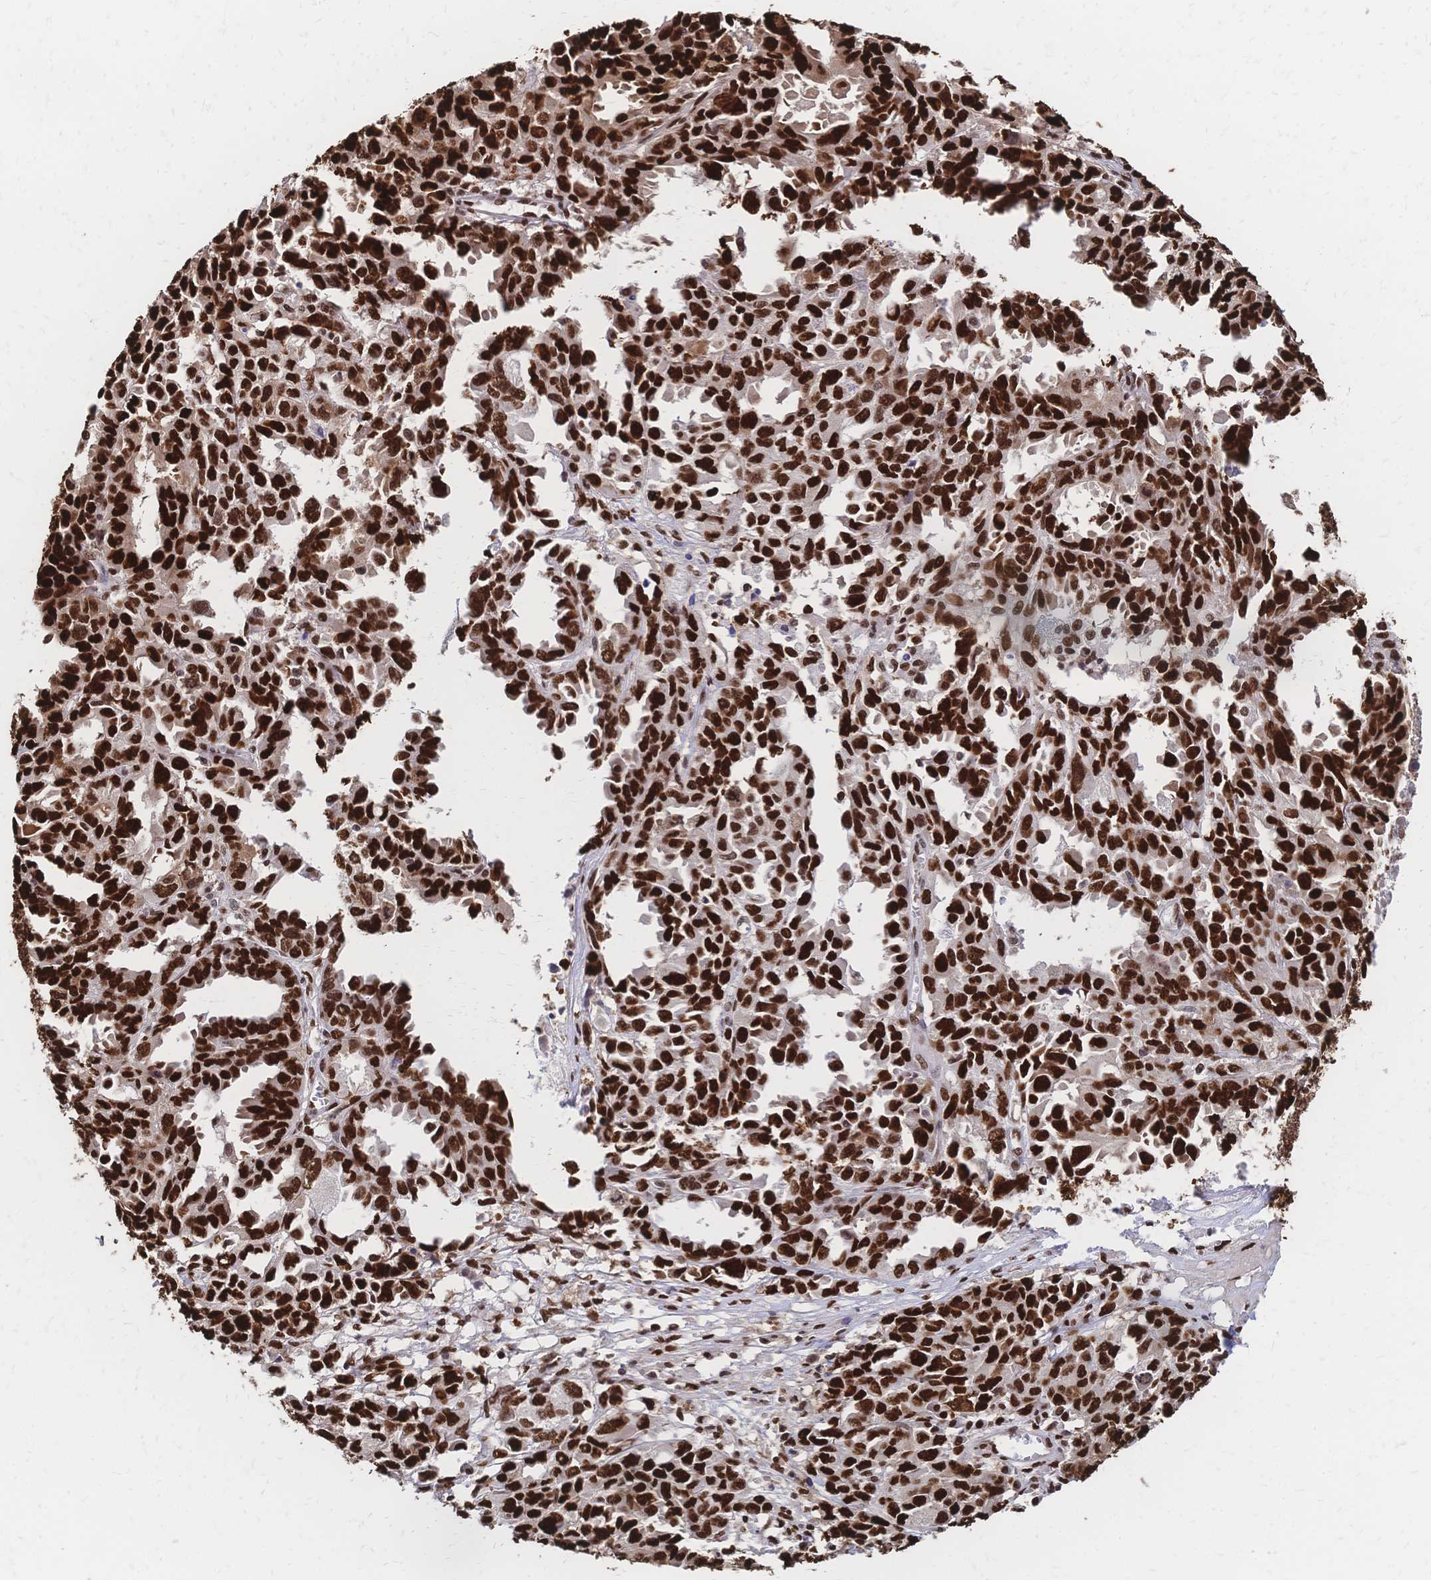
{"staining": {"intensity": "strong", "quantity": ">75%", "location": "nuclear"}, "tissue": "ovarian cancer", "cell_type": "Tumor cells", "image_type": "cancer", "snomed": [{"axis": "morphology", "description": "Adenocarcinoma, NOS"}, {"axis": "morphology", "description": "Carcinoma, endometroid"}, {"axis": "topography", "description": "Ovary"}], "caption": "Brown immunohistochemical staining in human ovarian cancer (endometroid carcinoma) demonstrates strong nuclear positivity in about >75% of tumor cells.", "gene": "HDGF", "patient": {"sex": "female", "age": 72}}